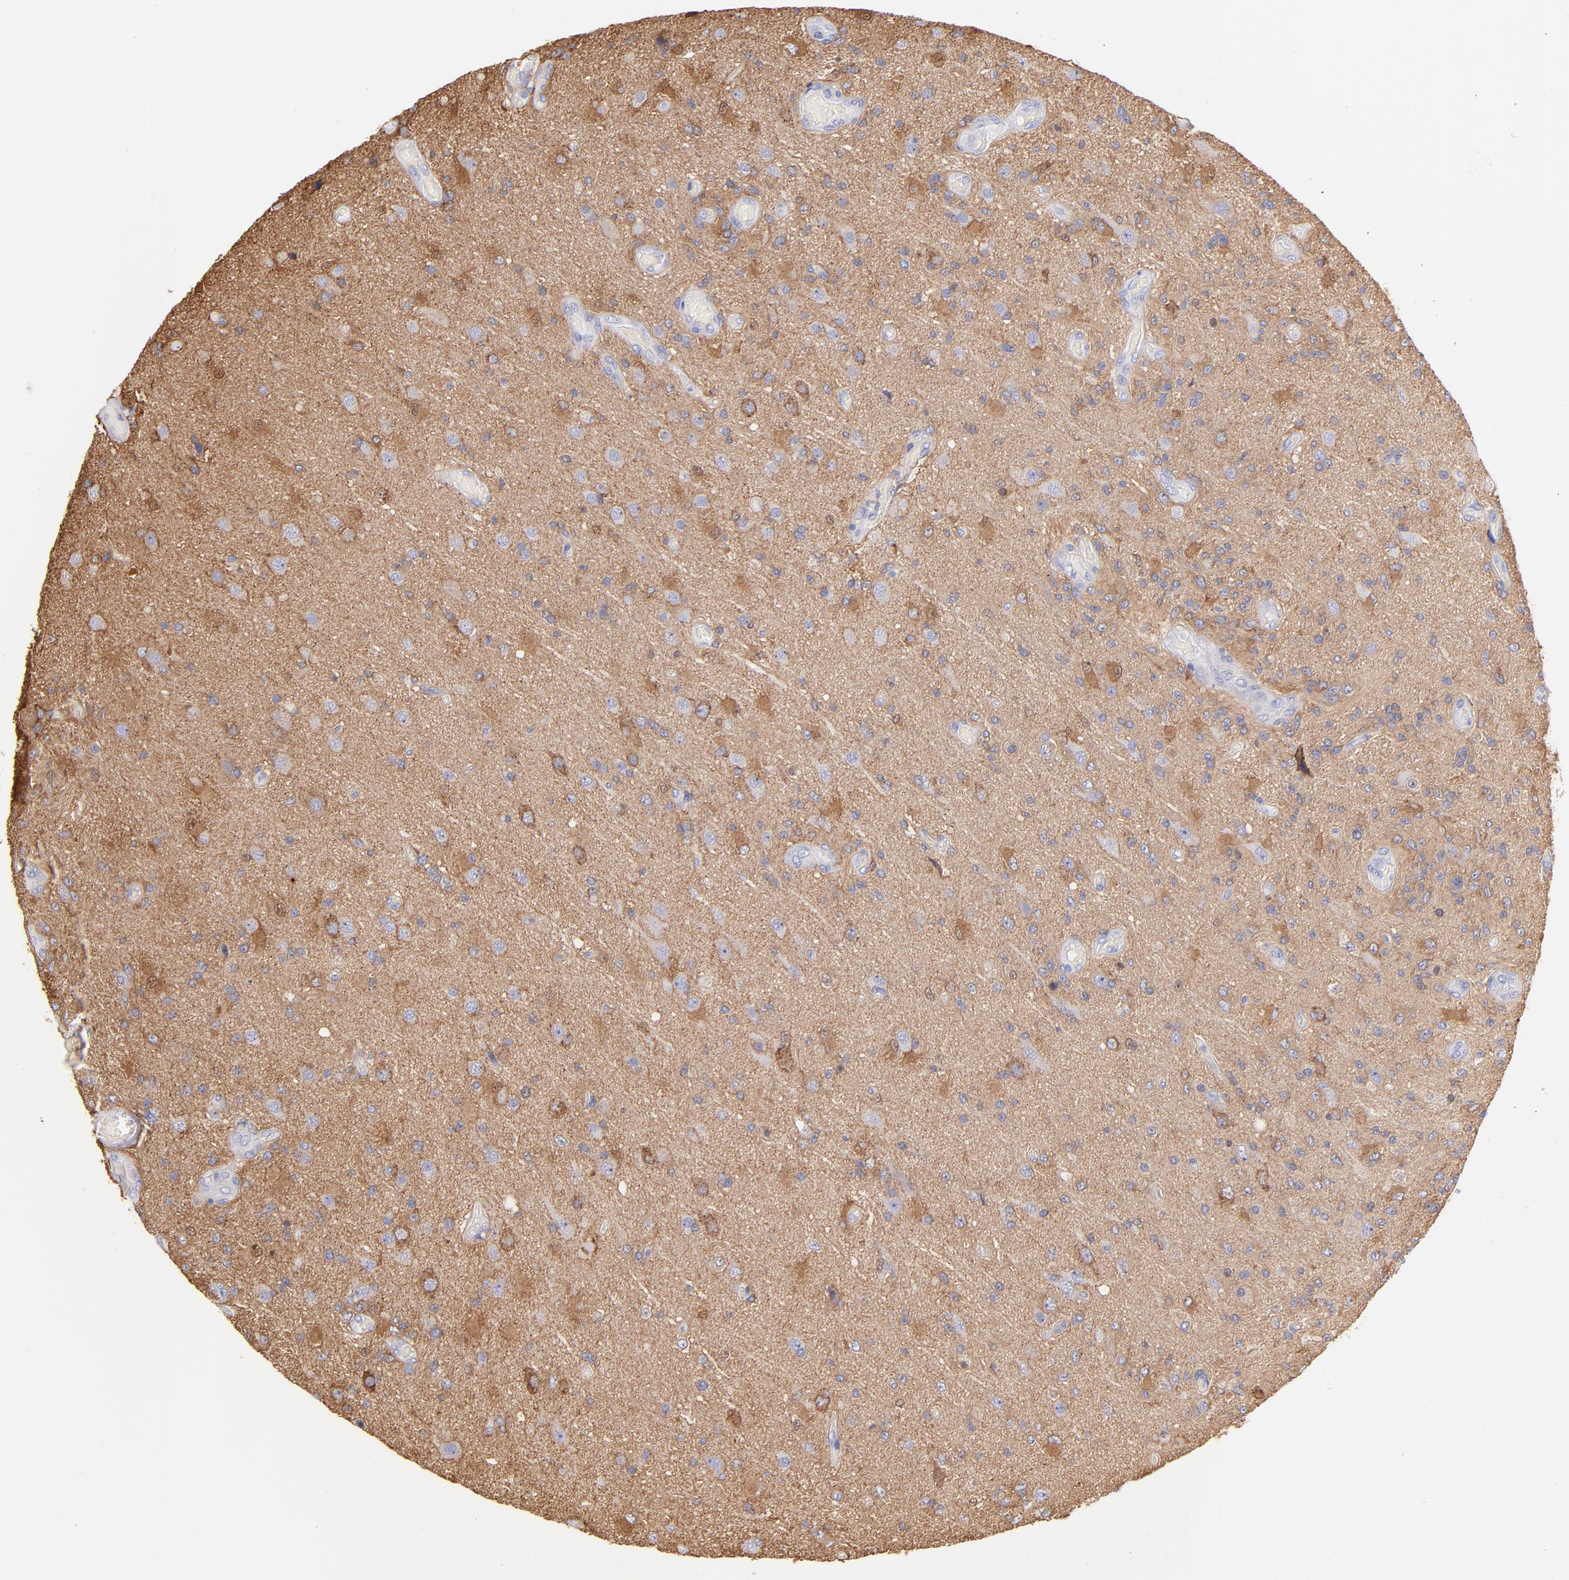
{"staining": {"intensity": "moderate", "quantity": ">75%", "location": "cytoplasmic/membranous"}, "tissue": "glioma", "cell_type": "Tumor cells", "image_type": "cancer", "snomed": [{"axis": "morphology", "description": "Normal tissue, NOS"}, {"axis": "morphology", "description": "Glioma, malignant, High grade"}, {"axis": "topography", "description": "Cerebral cortex"}], "caption": "Moderate cytoplasmic/membranous expression is seen in about >75% of tumor cells in glioma.", "gene": "PRKCA", "patient": {"sex": "male", "age": 77}}